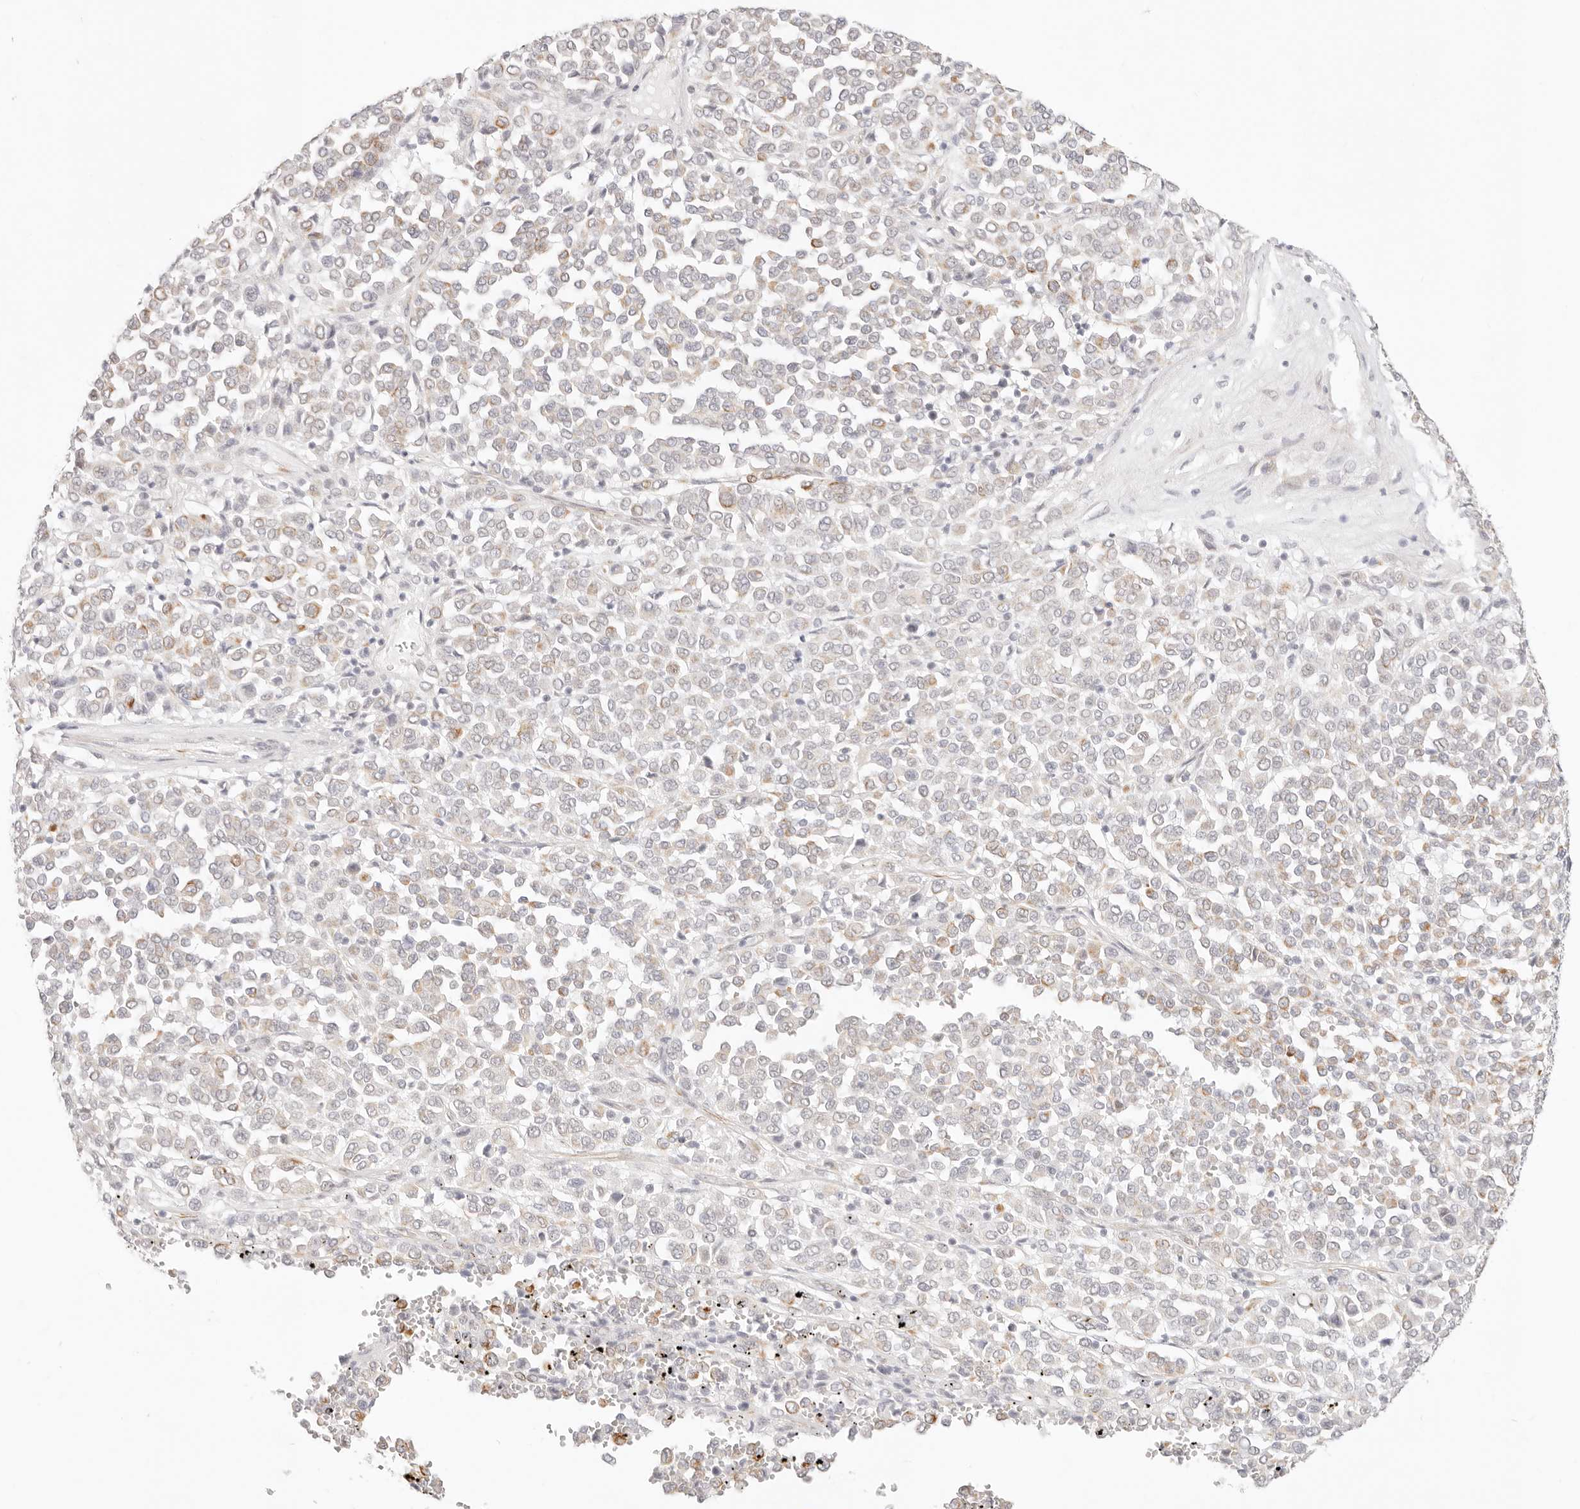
{"staining": {"intensity": "weak", "quantity": "<25%", "location": "cytoplasmic/membranous"}, "tissue": "melanoma", "cell_type": "Tumor cells", "image_type": "cancer", "snomed": [{"axis": "morphology", "description": "Malignant melanoma, Metastatic site"}, {"axis": "topography", "description": "Pancreas"}], "caption": "Immunohistochemistry of malignant melanoma (metastatic site) reveals no expression in tumor cells.", "gene": "ZC3H11A", "patient": {"sex": "female", "age": 30}}